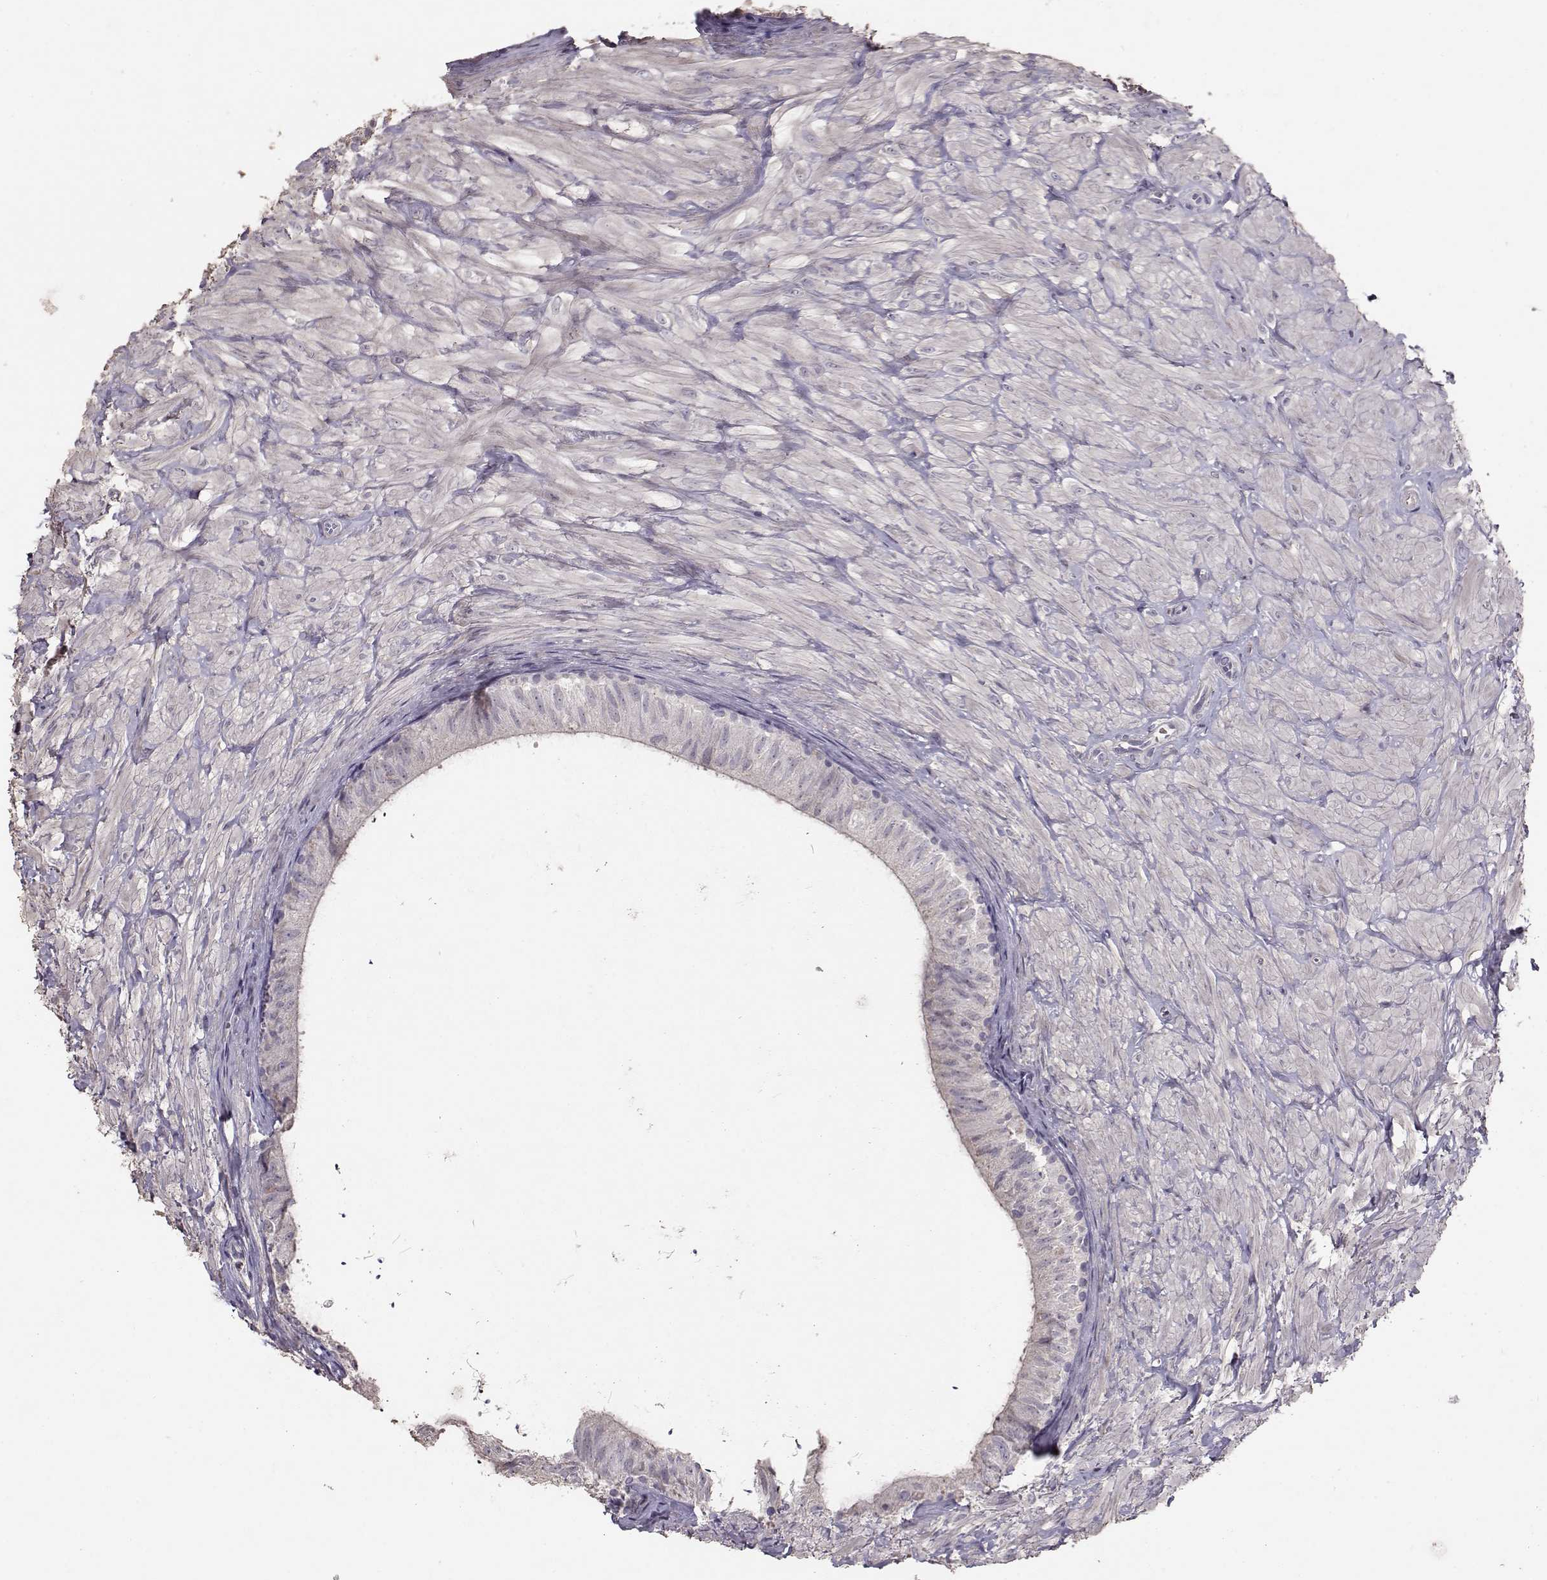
{"staining": {"intensity": "negative", "quantity": "none", "location": "none"}, "tissue": "epididymis", "cell_type": "Glandular cells", "image_type": "normal", "snomed": [{"axis": "morphology", "description": "Normal tissue, NOS"}, {"axis": "topography", "description": "Epididymis"}], "caption": "The histopathology image demonstrates no staining of glandular cells in benign epididymis.", "gene": "PMCH", "patient": {"sex": "male", "age": 32}}